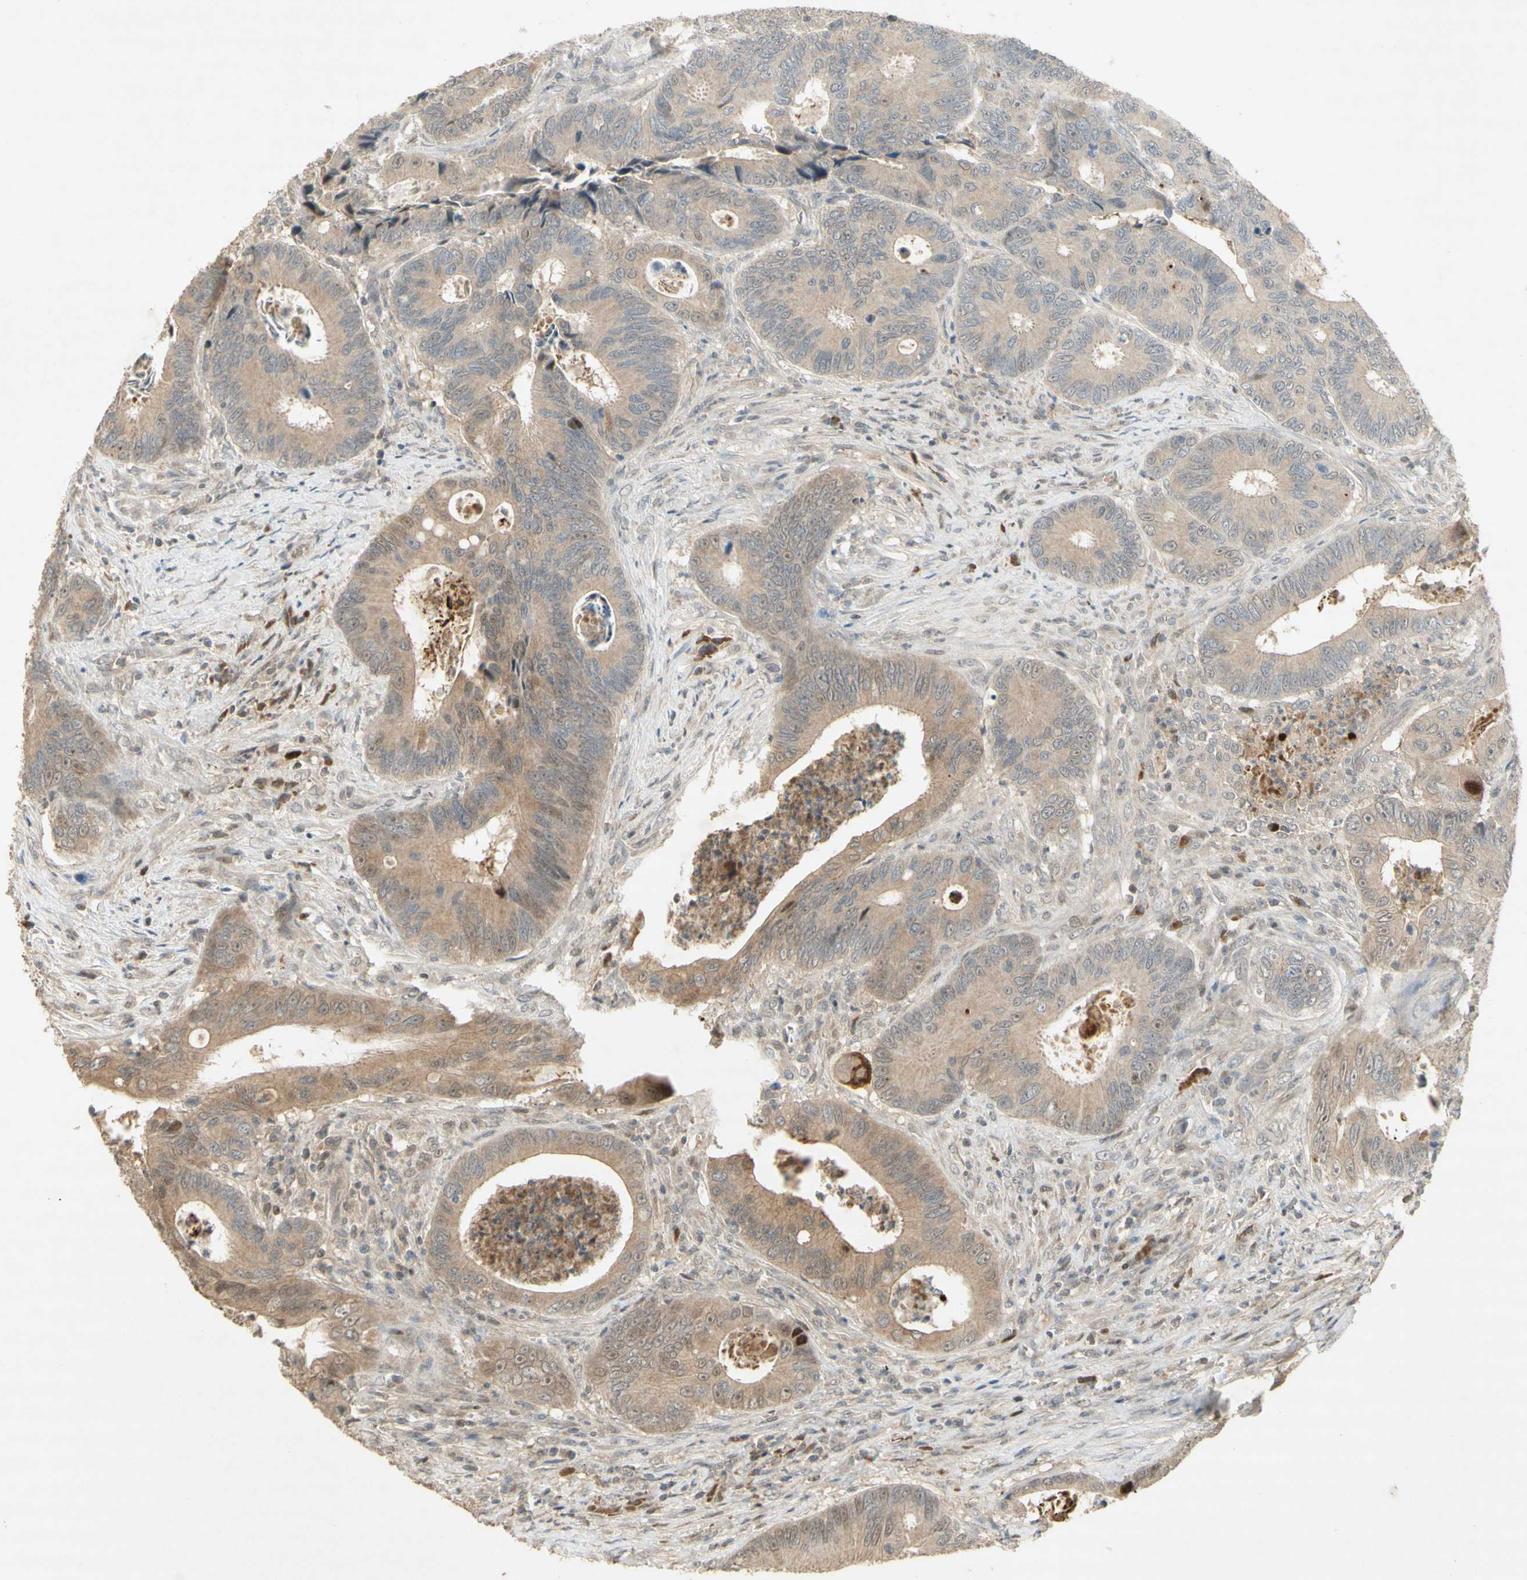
{"staining": {"intensity": "weak", "quantity": "25%-75%", "location": "cytoplasmic/membranous,nuclear"}, "tissue": "colorectal cancer", "cell_type": "Tumor cells", "image_type": "cancer", "snomed": [{"axis": "morphology", "description": "Inflammation, NOS"}, {"axis": "morphology", "description": "Adenocarcinoma, NOS"}, {"axis": "topography", "description": "Colon"}], "caption": "Human colorectal adenocarcinoma stained with a protein marker exhibits weak staining in tumor cells.", "gene": "NRG4", "patient": {"sex": "male", "age": 72}}